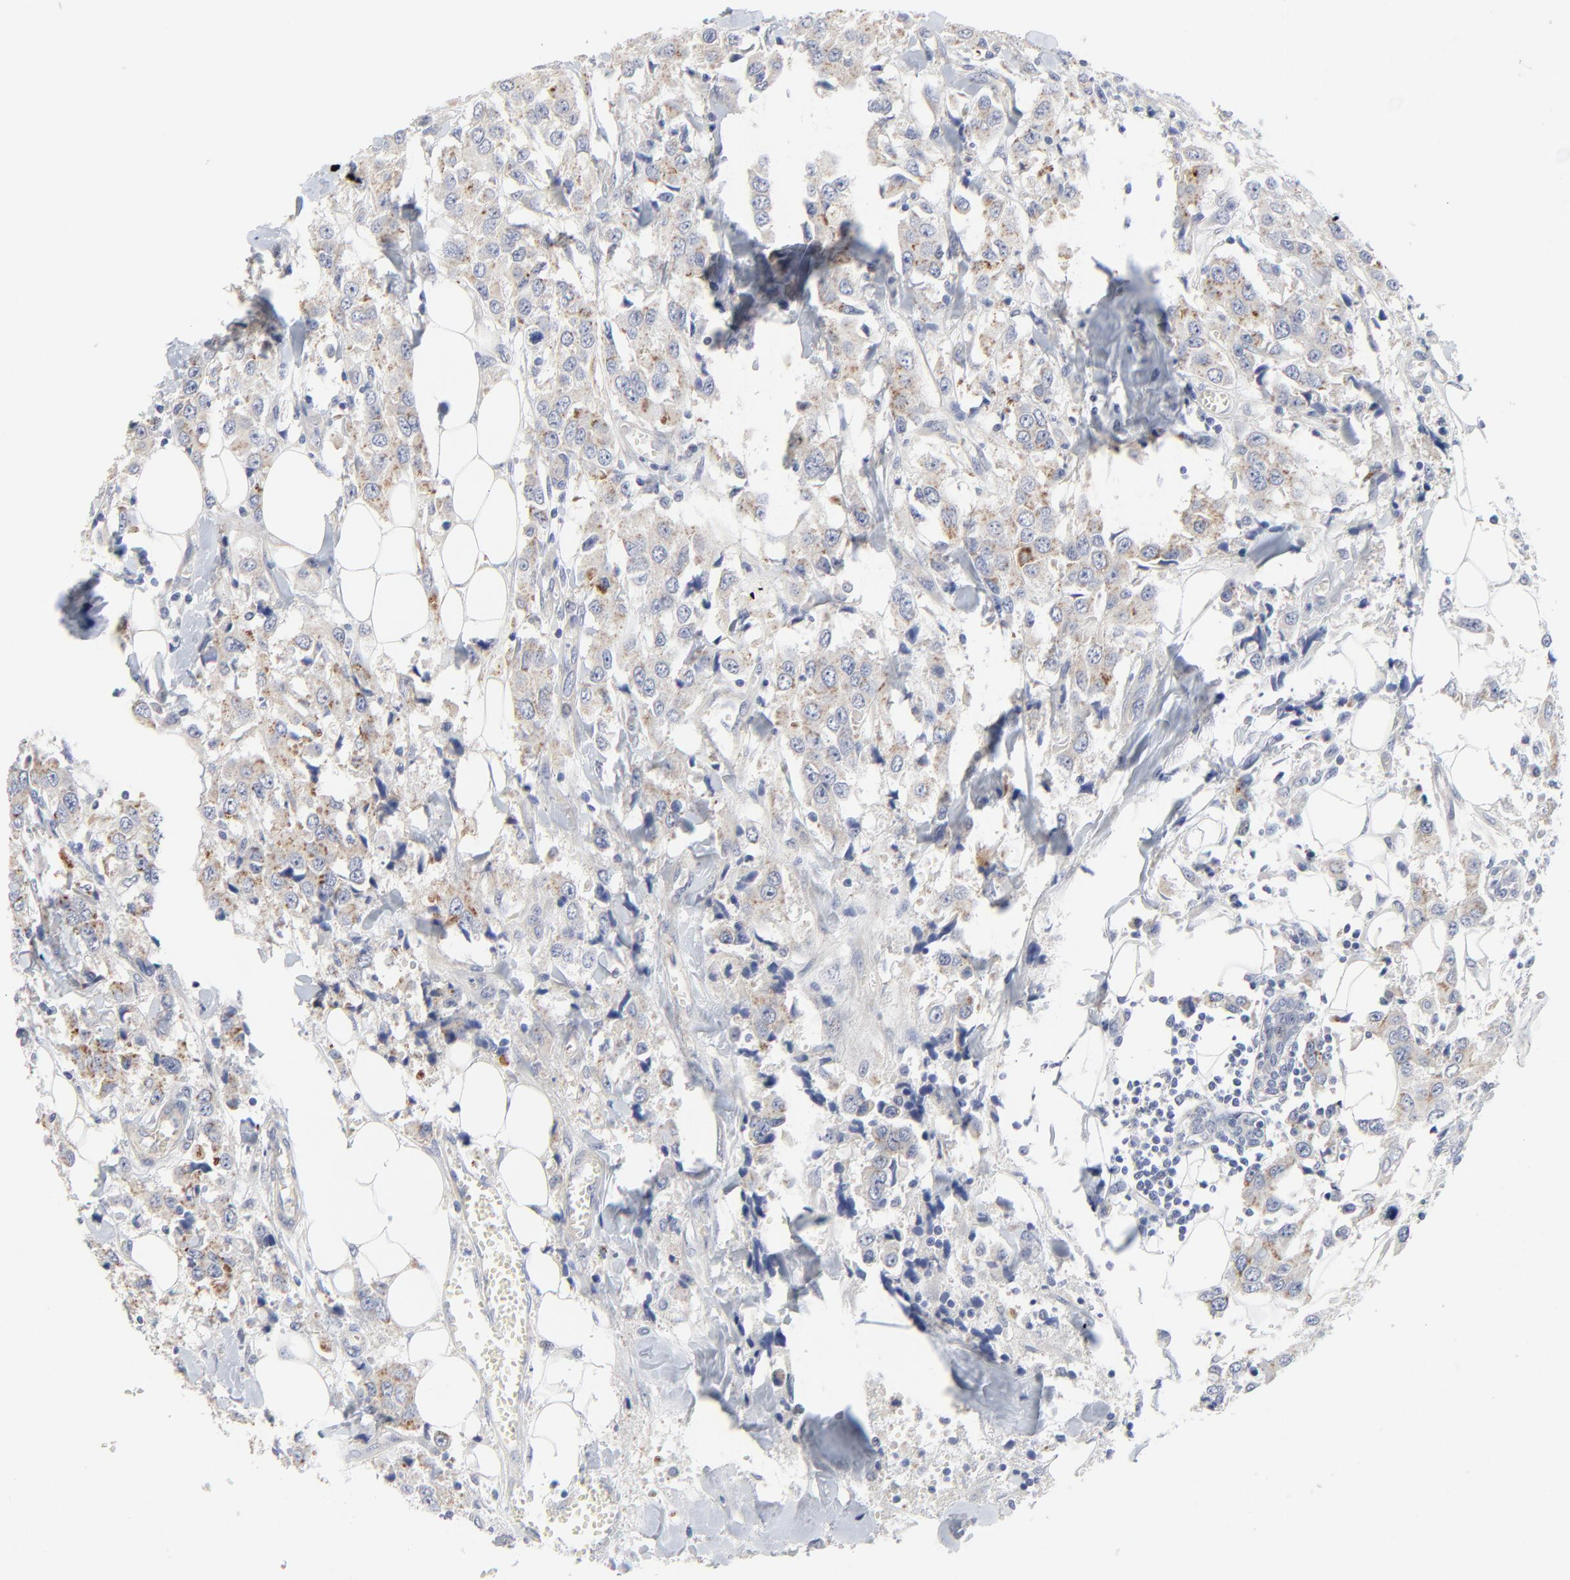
{"staining": {"intensity": "moderate", "quantity": ">75%", "location": "cytoplasmic/membranous"}, "tissue": "breast cancer", "cell_type": "Tumor cells", "image_type": "cancer", "snomed": [{"axis": "morphology", "description": "Duct carcinoma"}, {"axis": "topography", "description": "Breast"}], "caption": "Immunohistochemistry (IHC) of human breast cancer (invasive ductal carcinoma) demonstrates medium levels of moderate cytoplasmic/membranous expression in approximately >75% of tumor cells.", "gene": "DHRSX", "patient": {"sex": "female", "age": 58}}